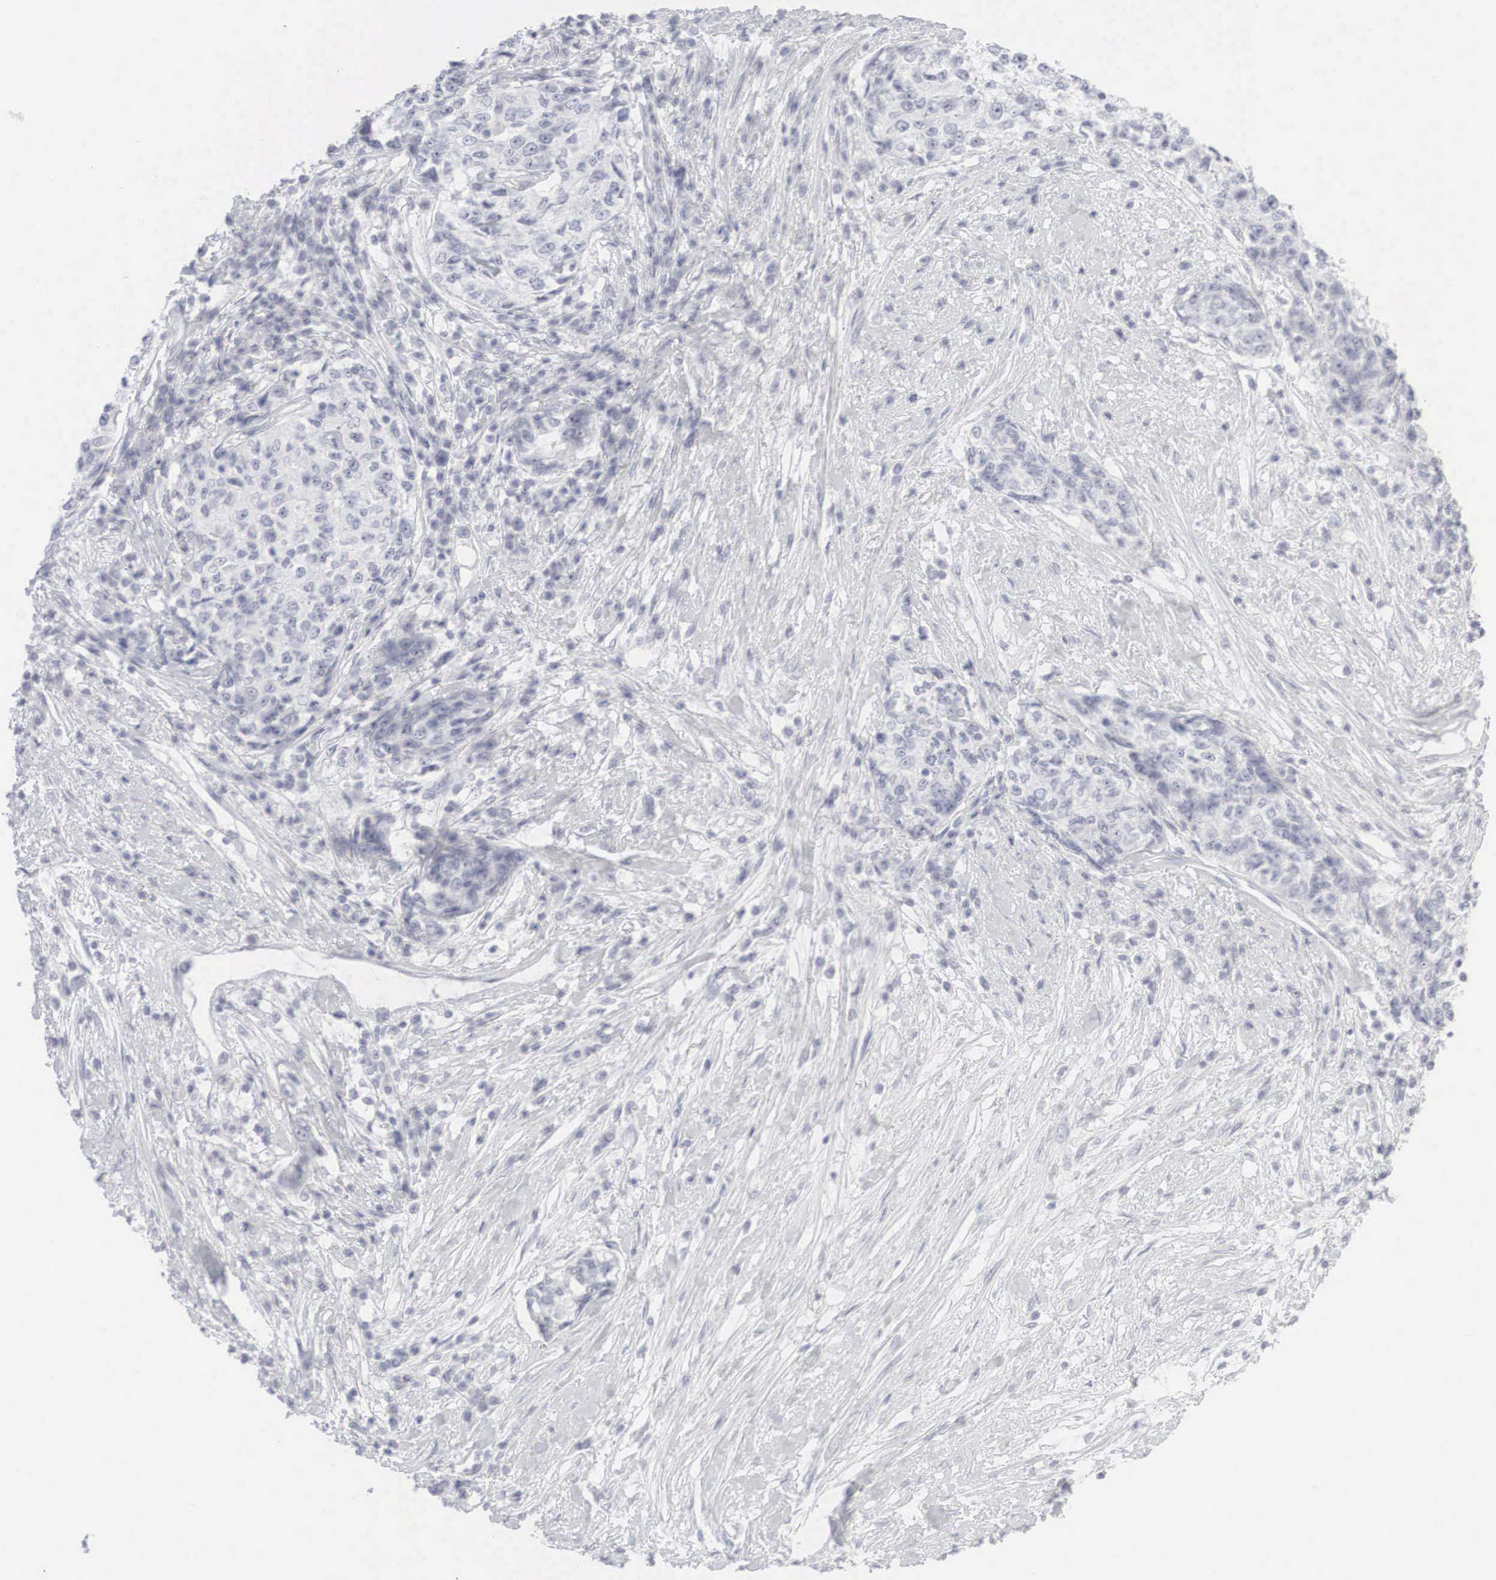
{"staining": {"intensity": "negative", "quantity": "none", "location": "none"}, "tissue": "cervical cancer", "cell_type": "Tumor cells", "image_type": "cancer", "snomed": [{"axis": "morphology", "description": "Squamous cell carcinoma, NOS"}, {"axis": "topography", "description": "Cervix"}], "caption": "Immunohistochemistry of human cervical cancer (squamous cell carcinoma) displays no expression in tumor cells.", "gene": "KRT14", "patient": {"sex": "female", "age": 57}}